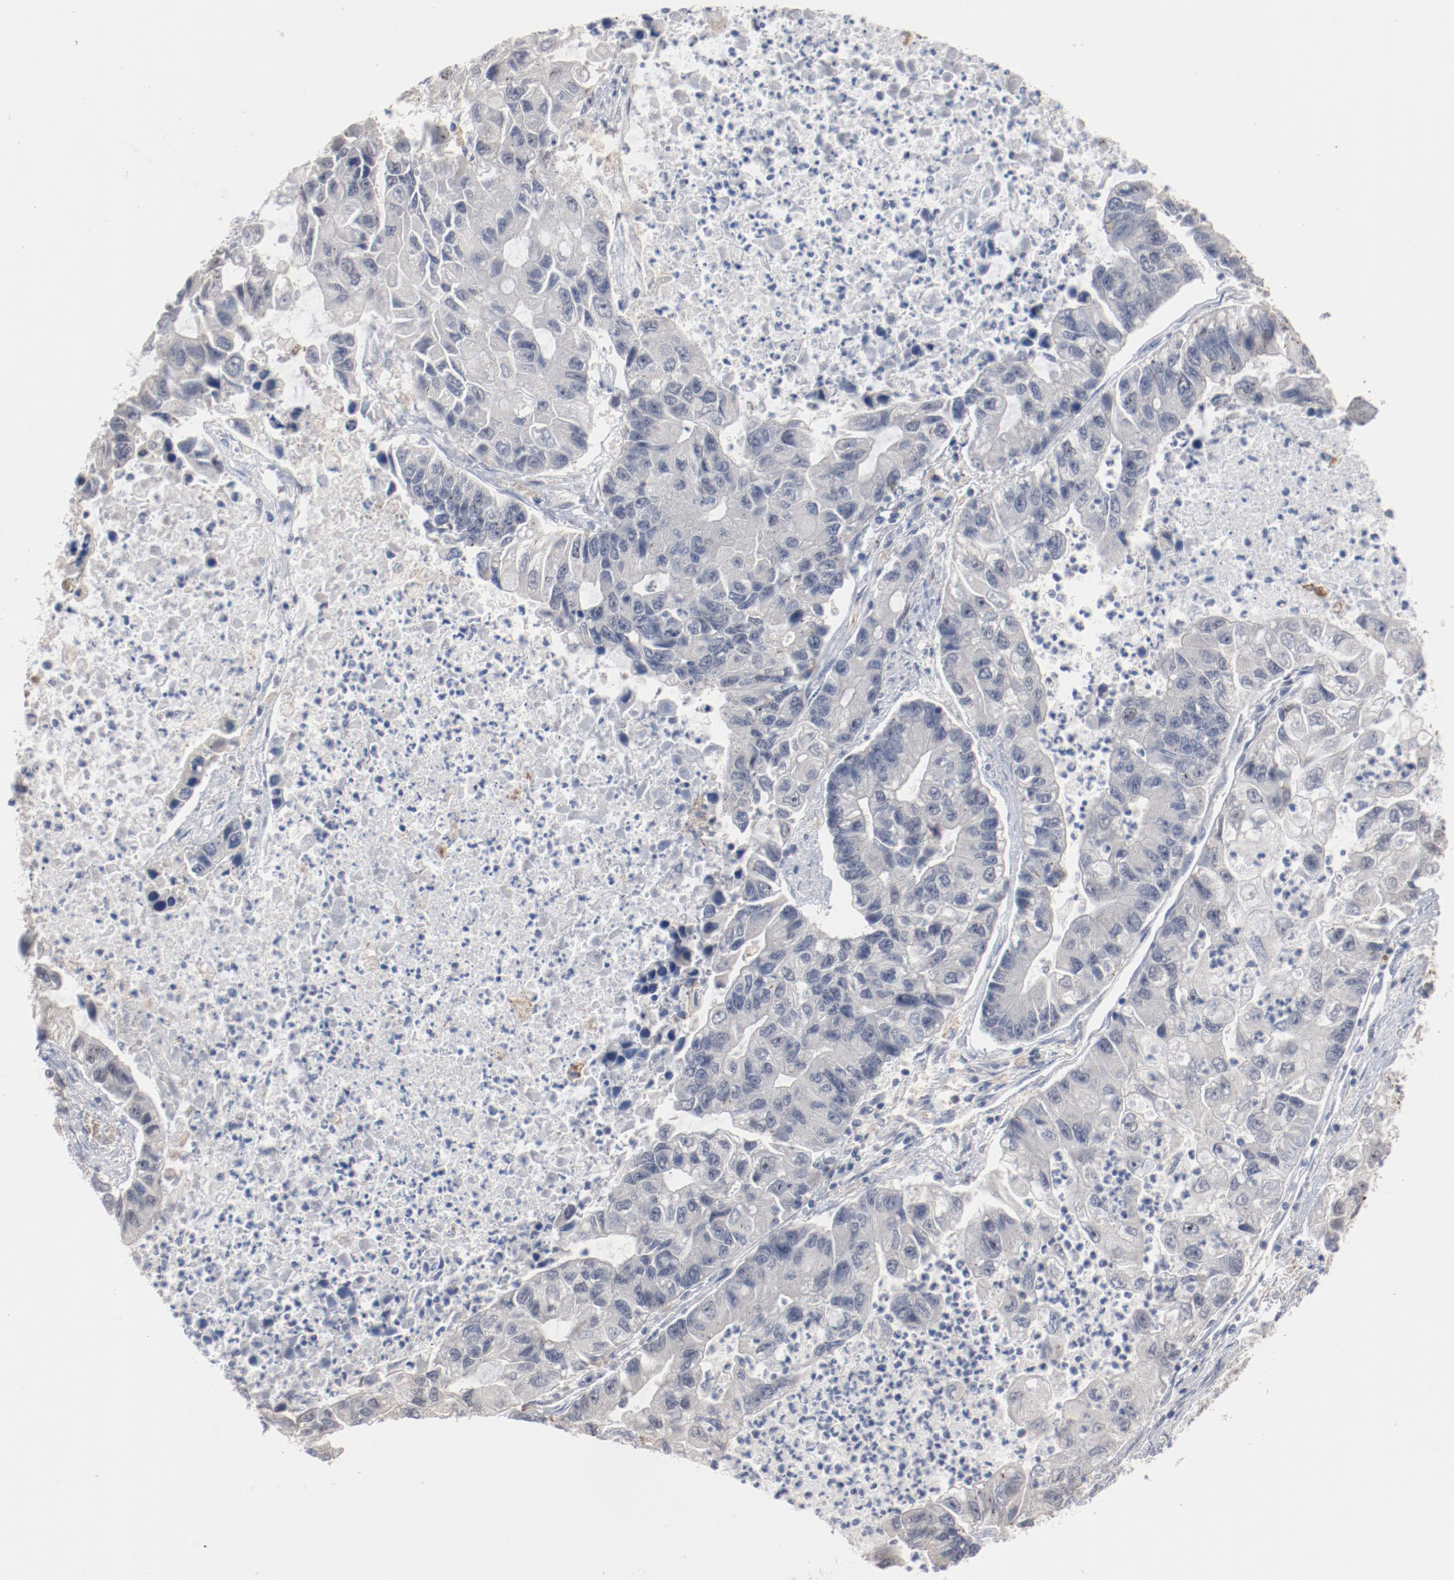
{"staining": {"intensity": "negative", "quantity": "none", "location": "none"}, "tissue": "lung cancer", "cell_type": "Tumor cells", "image_type": "cancer", "snomed": [{"axis": "morphology", "description": "Adenocarcinoma, NOS"}, {"axis": "topography", "description": "Lung"}], "caption": "A photomicrograph of adenocarcinoma (lung) stained for a protein exhibits no brown staining in tumor cells. The staining is performed using DAB (3,3'-diaminobenzidine) brown chromogen with nuclei counter-stained in using hematoxylin.", "gene": "ERICH1", "patient": {"sex": "female", "age": 51}}